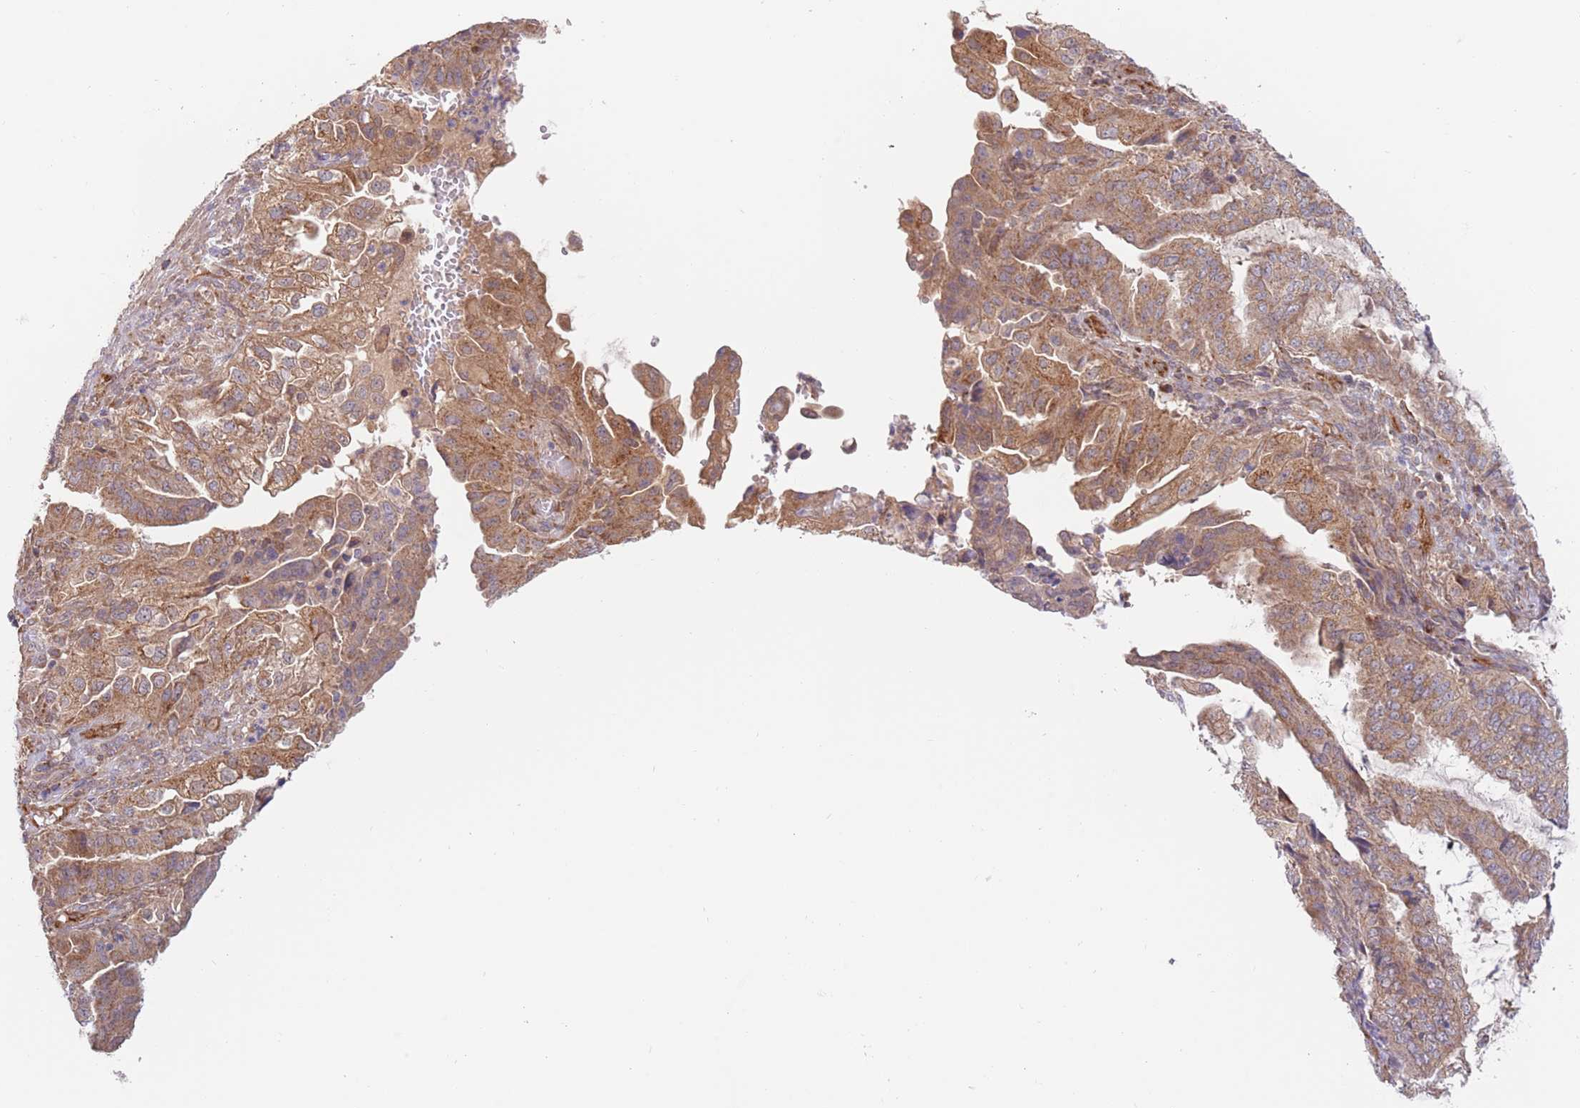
{"staining": {"intensity": "moderate", "quantity": ">75%", "location": "cytoplasmic/membranous"}, "tissue": "endometrial cancer", "cell_type": "Tumor cells", "image_type": "cancer", "snomed": [{"axis": "morphology", "description": "Adenocarcinoma, NOS"}, {"axis": "topography", "description": "Endometrium"}], "caption": "Brown immunohistochemical staining in human endometrial adenocarcinoma displays moderate cytoplasmic/membranous positivity in approximately >75% of tumor cells. Nuclei are stained in blue.", "gene": "GUK1", "patient": {"sex": "female", "age": 51}}